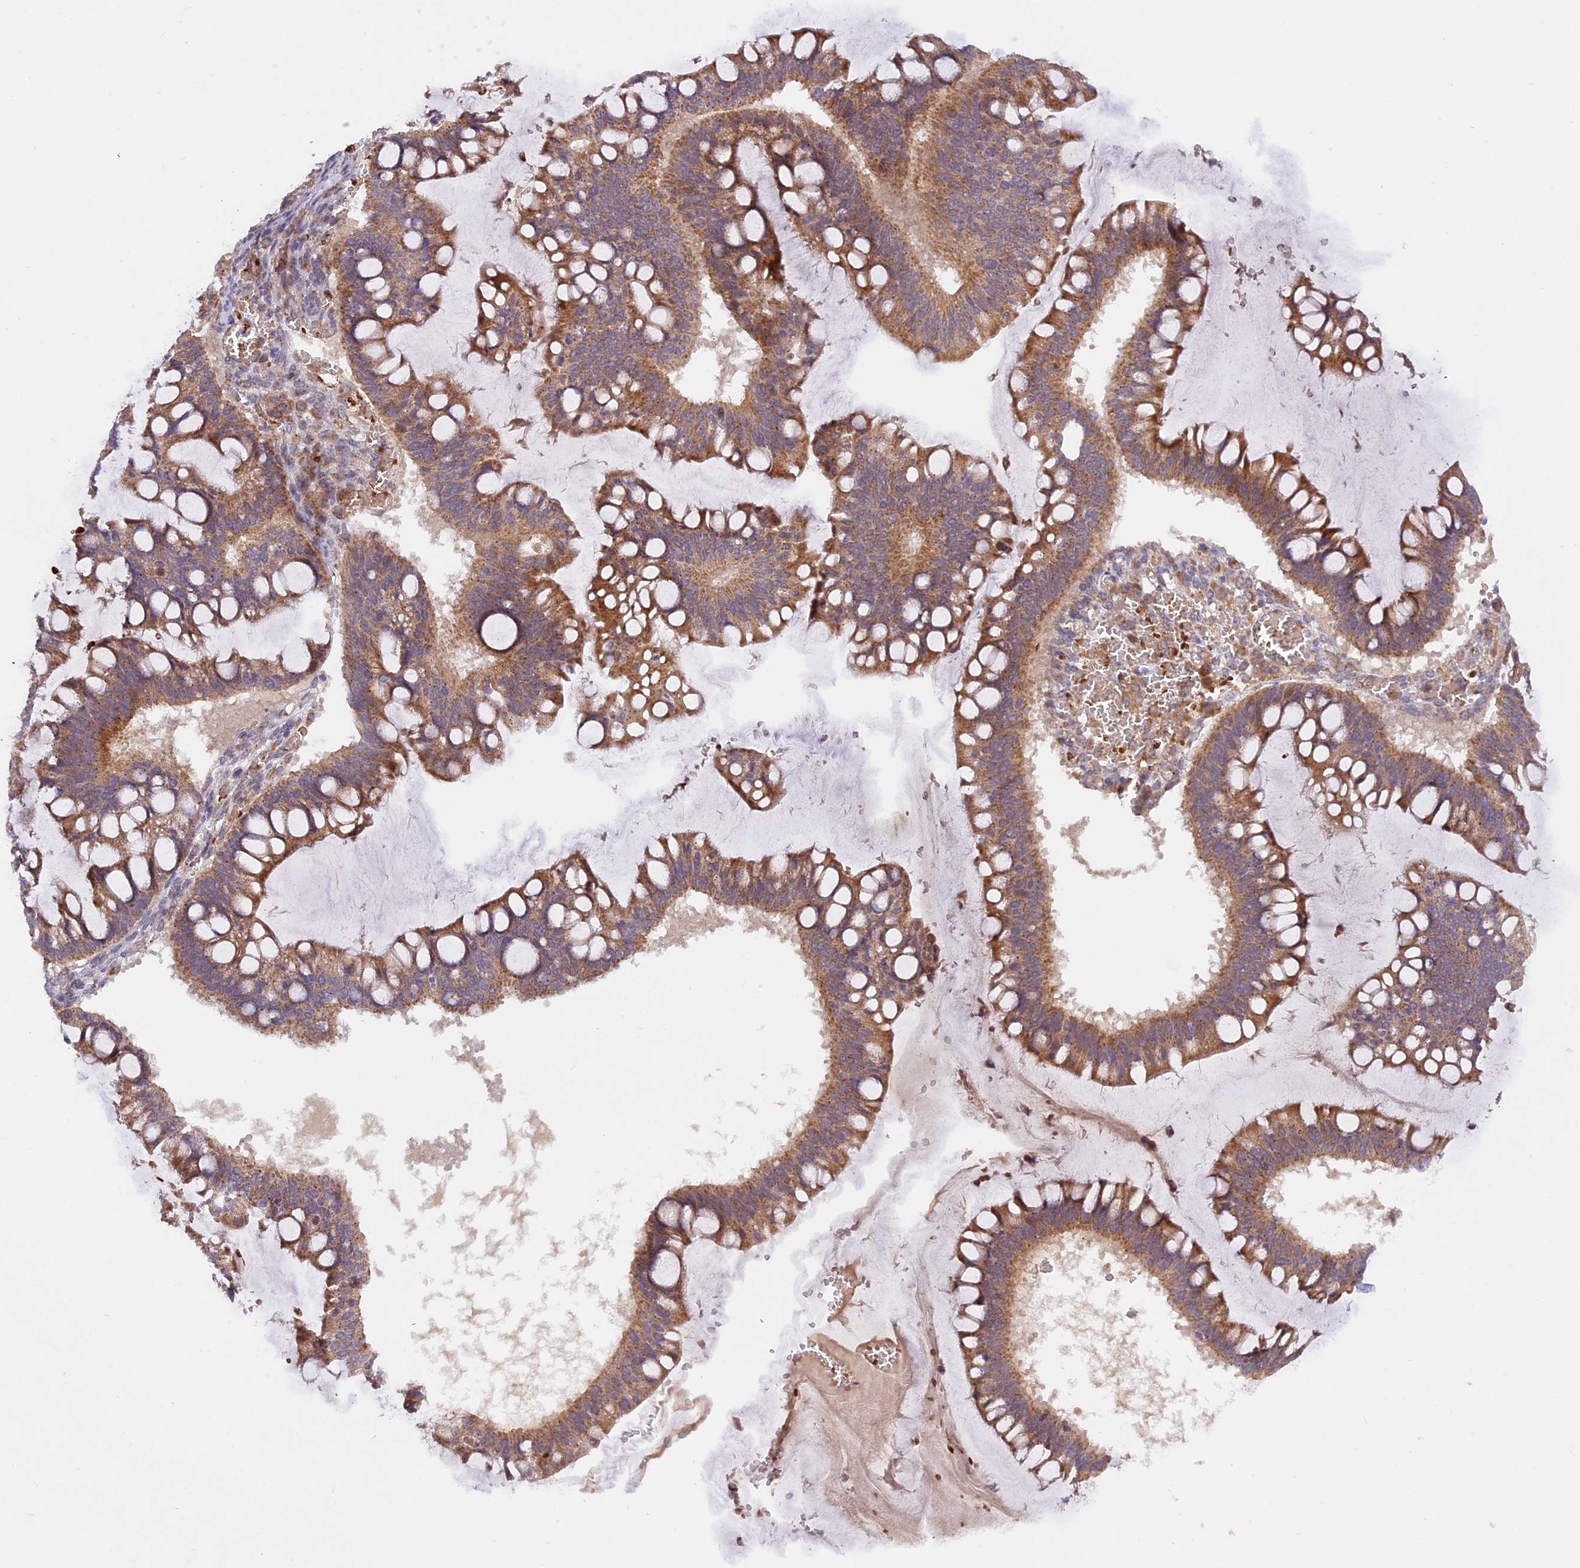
{"staining": {"intensity": "moderate", "quantity": ">75%", "location": "cytoplasmic/membranous"}, "tissue": "ovarian cancer", "cell_type": "Tumor cells", "image_type": "cancer", "snomed": [{"axis": "morphology", "description": "Cystadenocarcinoma, mucinous, NOS"}, {"axis": "topography", "description": "Ovary"}], "caption": "There is medium levels of moderate cytoplasmic/membranous staining in tumor cells of ovarian mucinous cystadenocarcinoma, as demonstrated by immunohistochemical staining (brown color).", "gene": "WDFY4", "patient": {"sex": "female", "age": 73}}